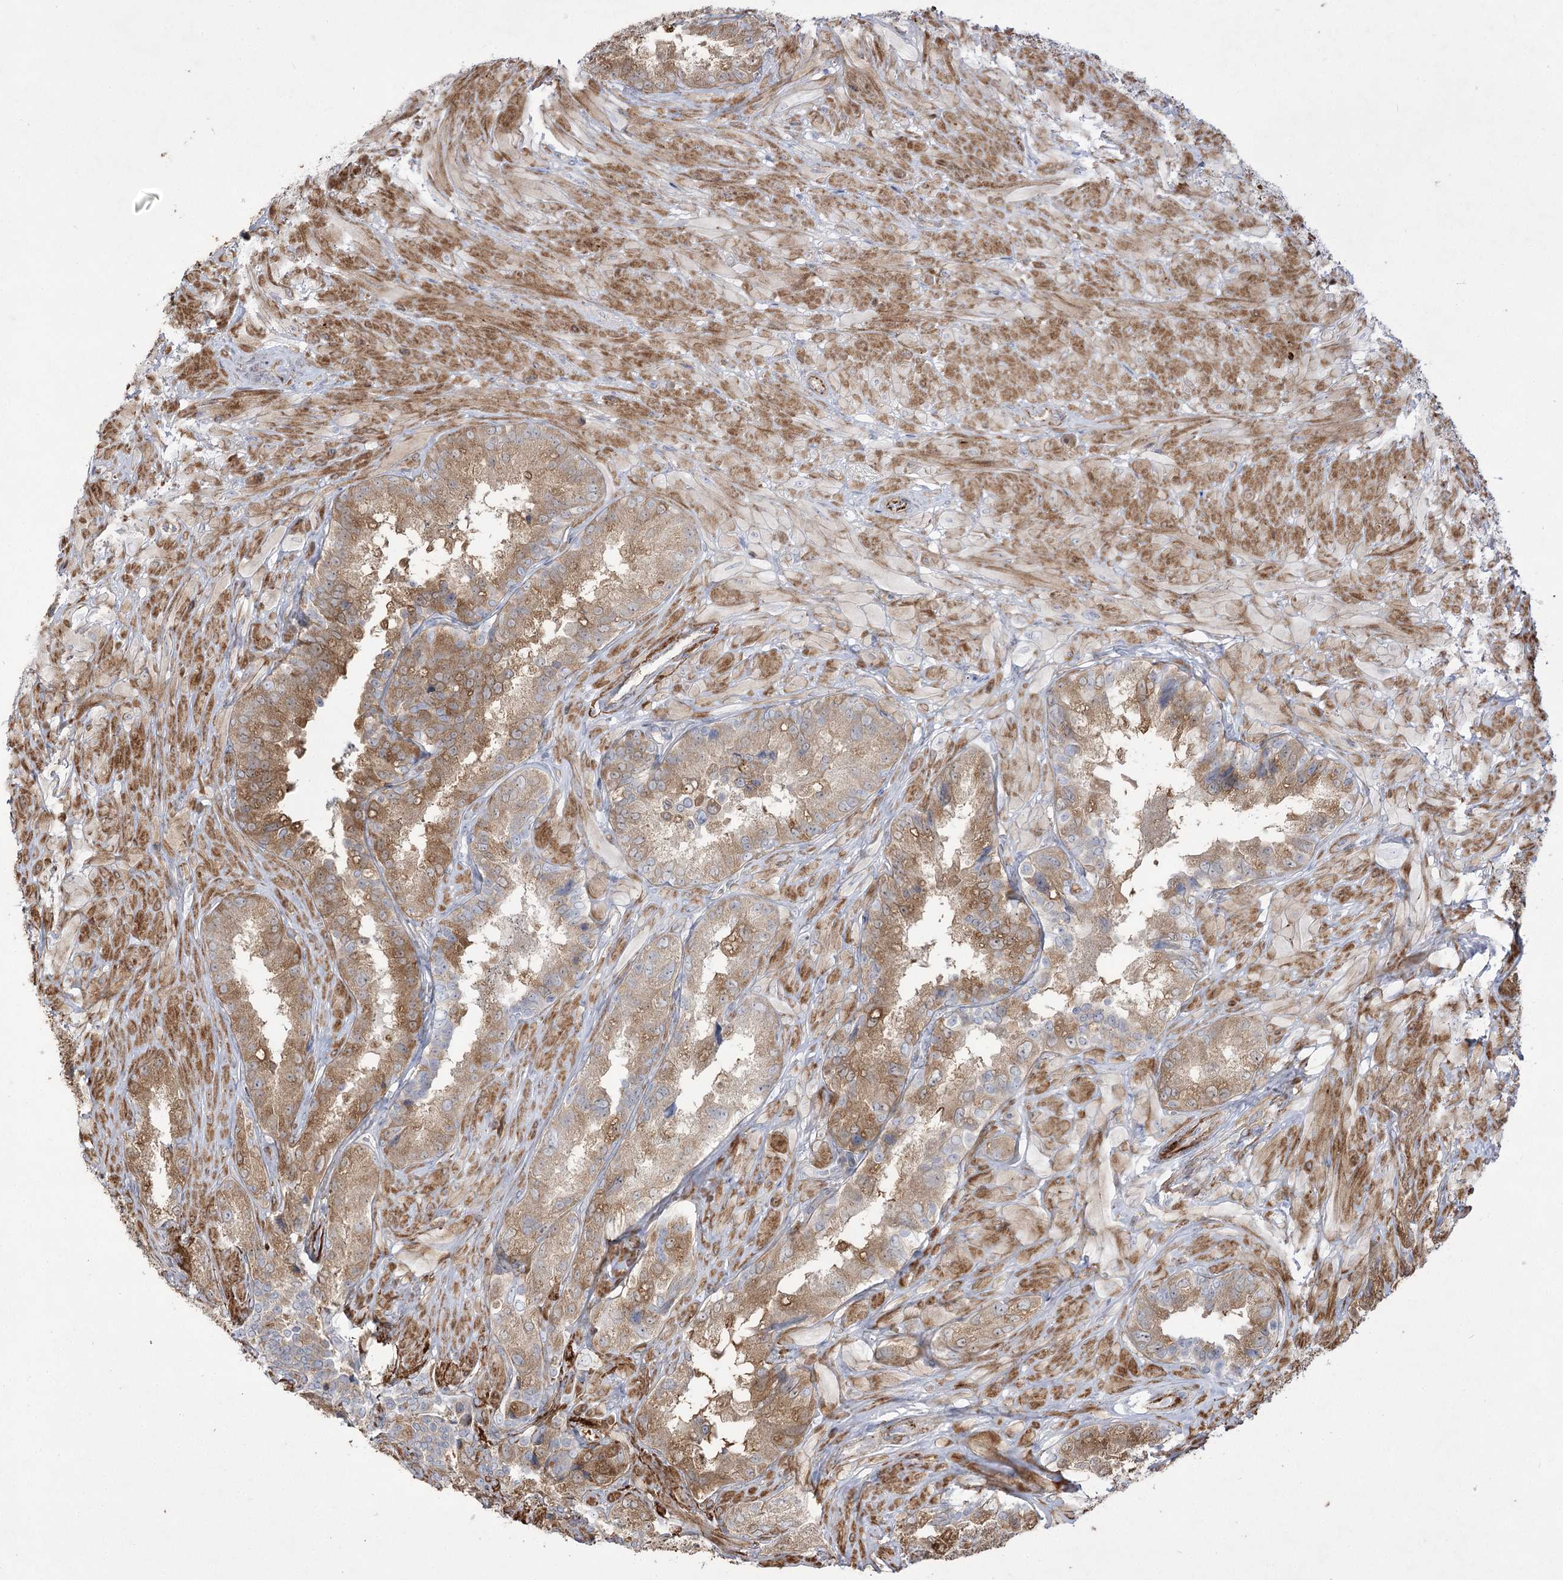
{"staining": {"intensity": "moderate", "quantity": ">75%", "location": "cytoplasmic/membranous"}, "tissue": "seminal vesicle", "cell_type": "Glandular cells", "image_type": "normal", "snomed": [{"axis": "morphology", "description": "Normal tissue, NOS"}, {"axis": "topography", "description": "Seminal veicle"}, {"axis": "topography", "description": "Peripheral nerve tissue"}], "caption": "A photomicrograph showing moderate cytoplasmic/membranous positivity in approximately >75% of glandular cells in benign seminal vesicle, as visualized by brown immunohistochemical staining.", "gene": "RNF24", "patient": {"sex": "male", "age": 67}}